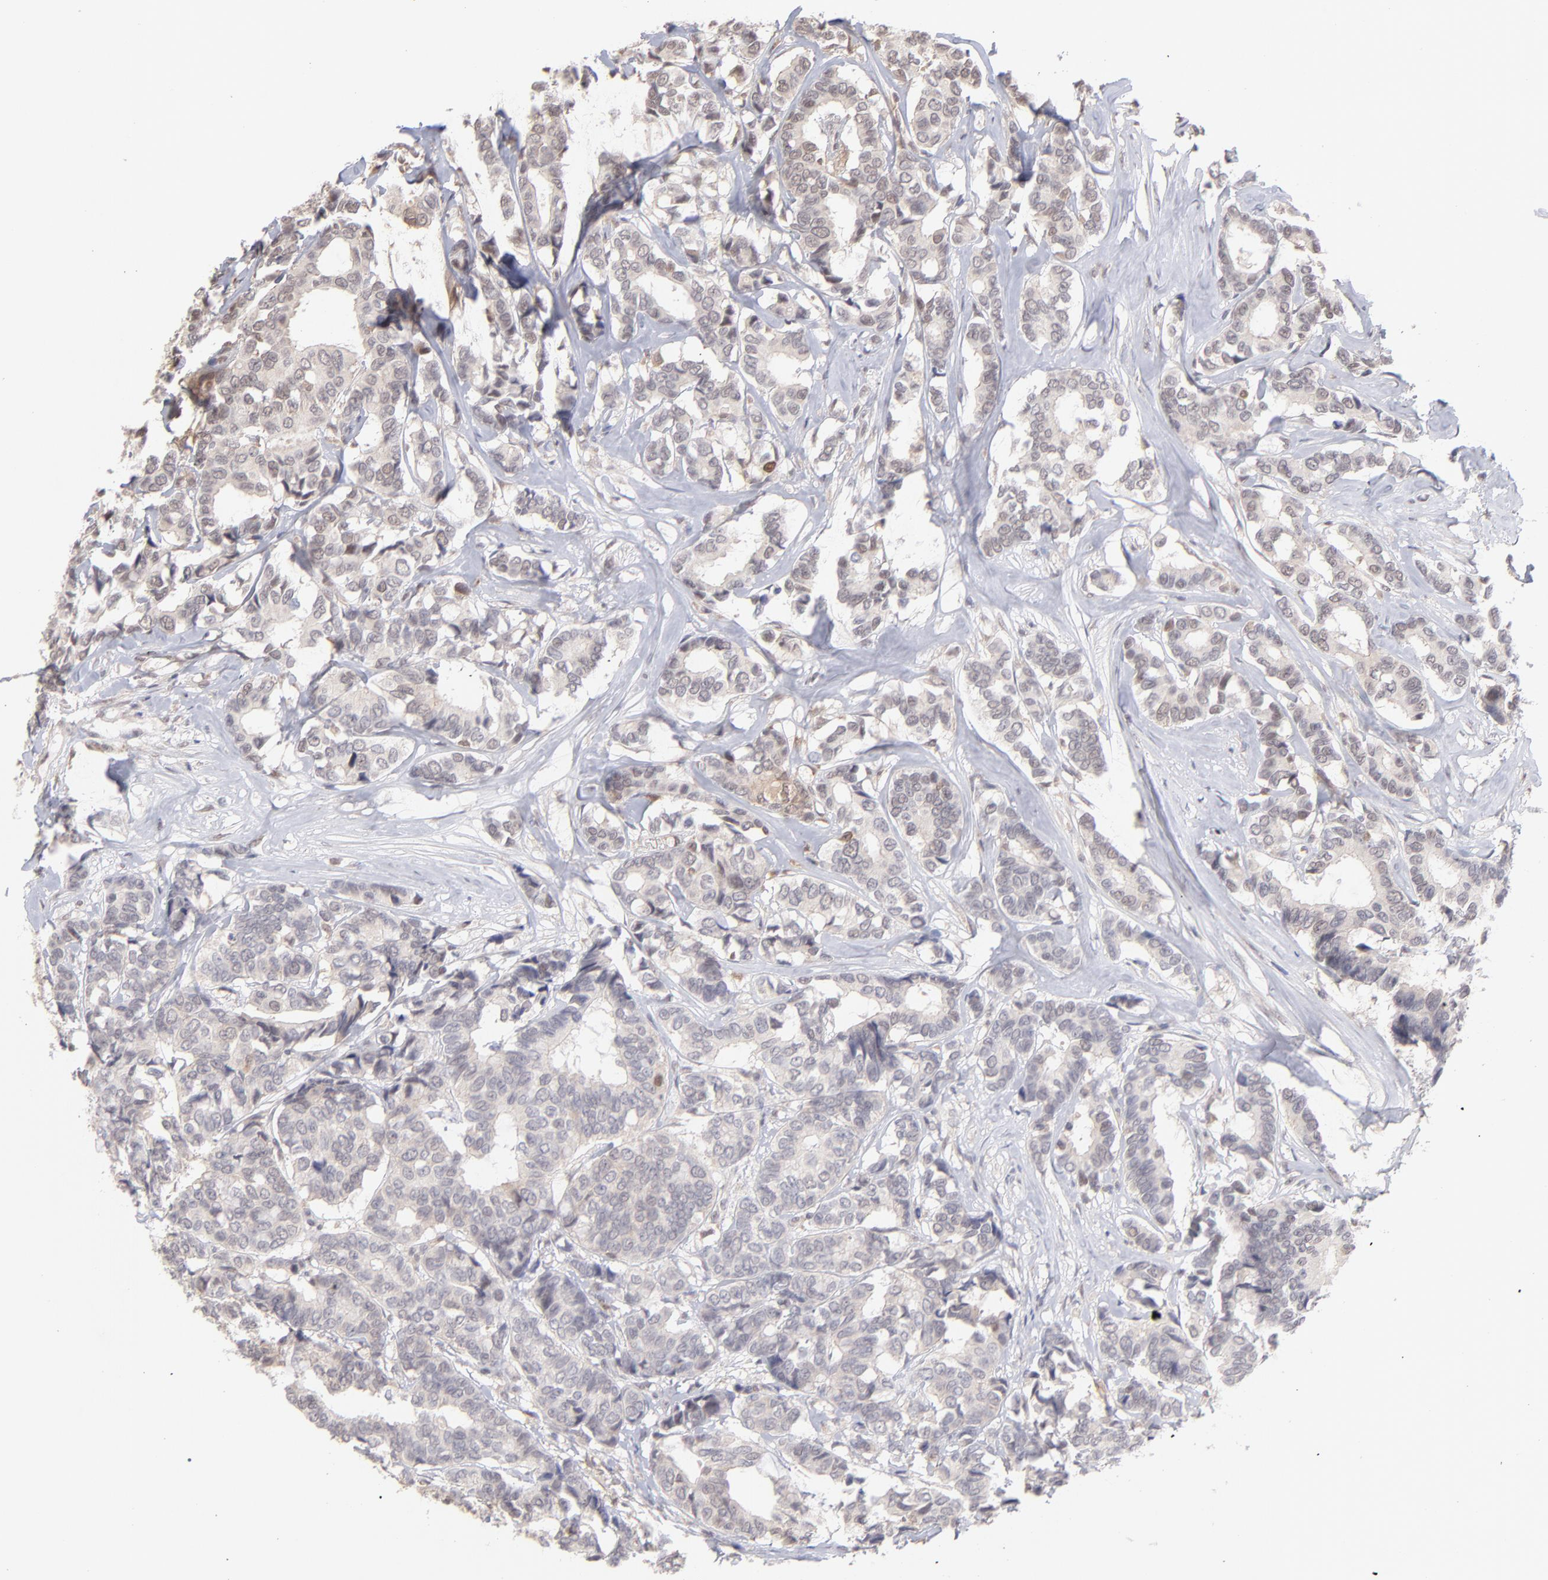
{"staining": {"intensity": "weak", "quantity": "<25%", "location": "nuclear"}, "tissue": "breast cancer", "cell_type": "Tumor cells", "image_type": "cancer", "snomed": [{"axis": "morphology", "description": "Duct carcinoma"}, {"axis": "topography", "description": "Breast"}], "caption": "This is a image of immunohistochemistry (IHC) staining of invasive ductal carcinoma (breast), which shows no expression in tumor cells.", "gene": "OAS1", "patient": {"sex": "female", "age": 87}}